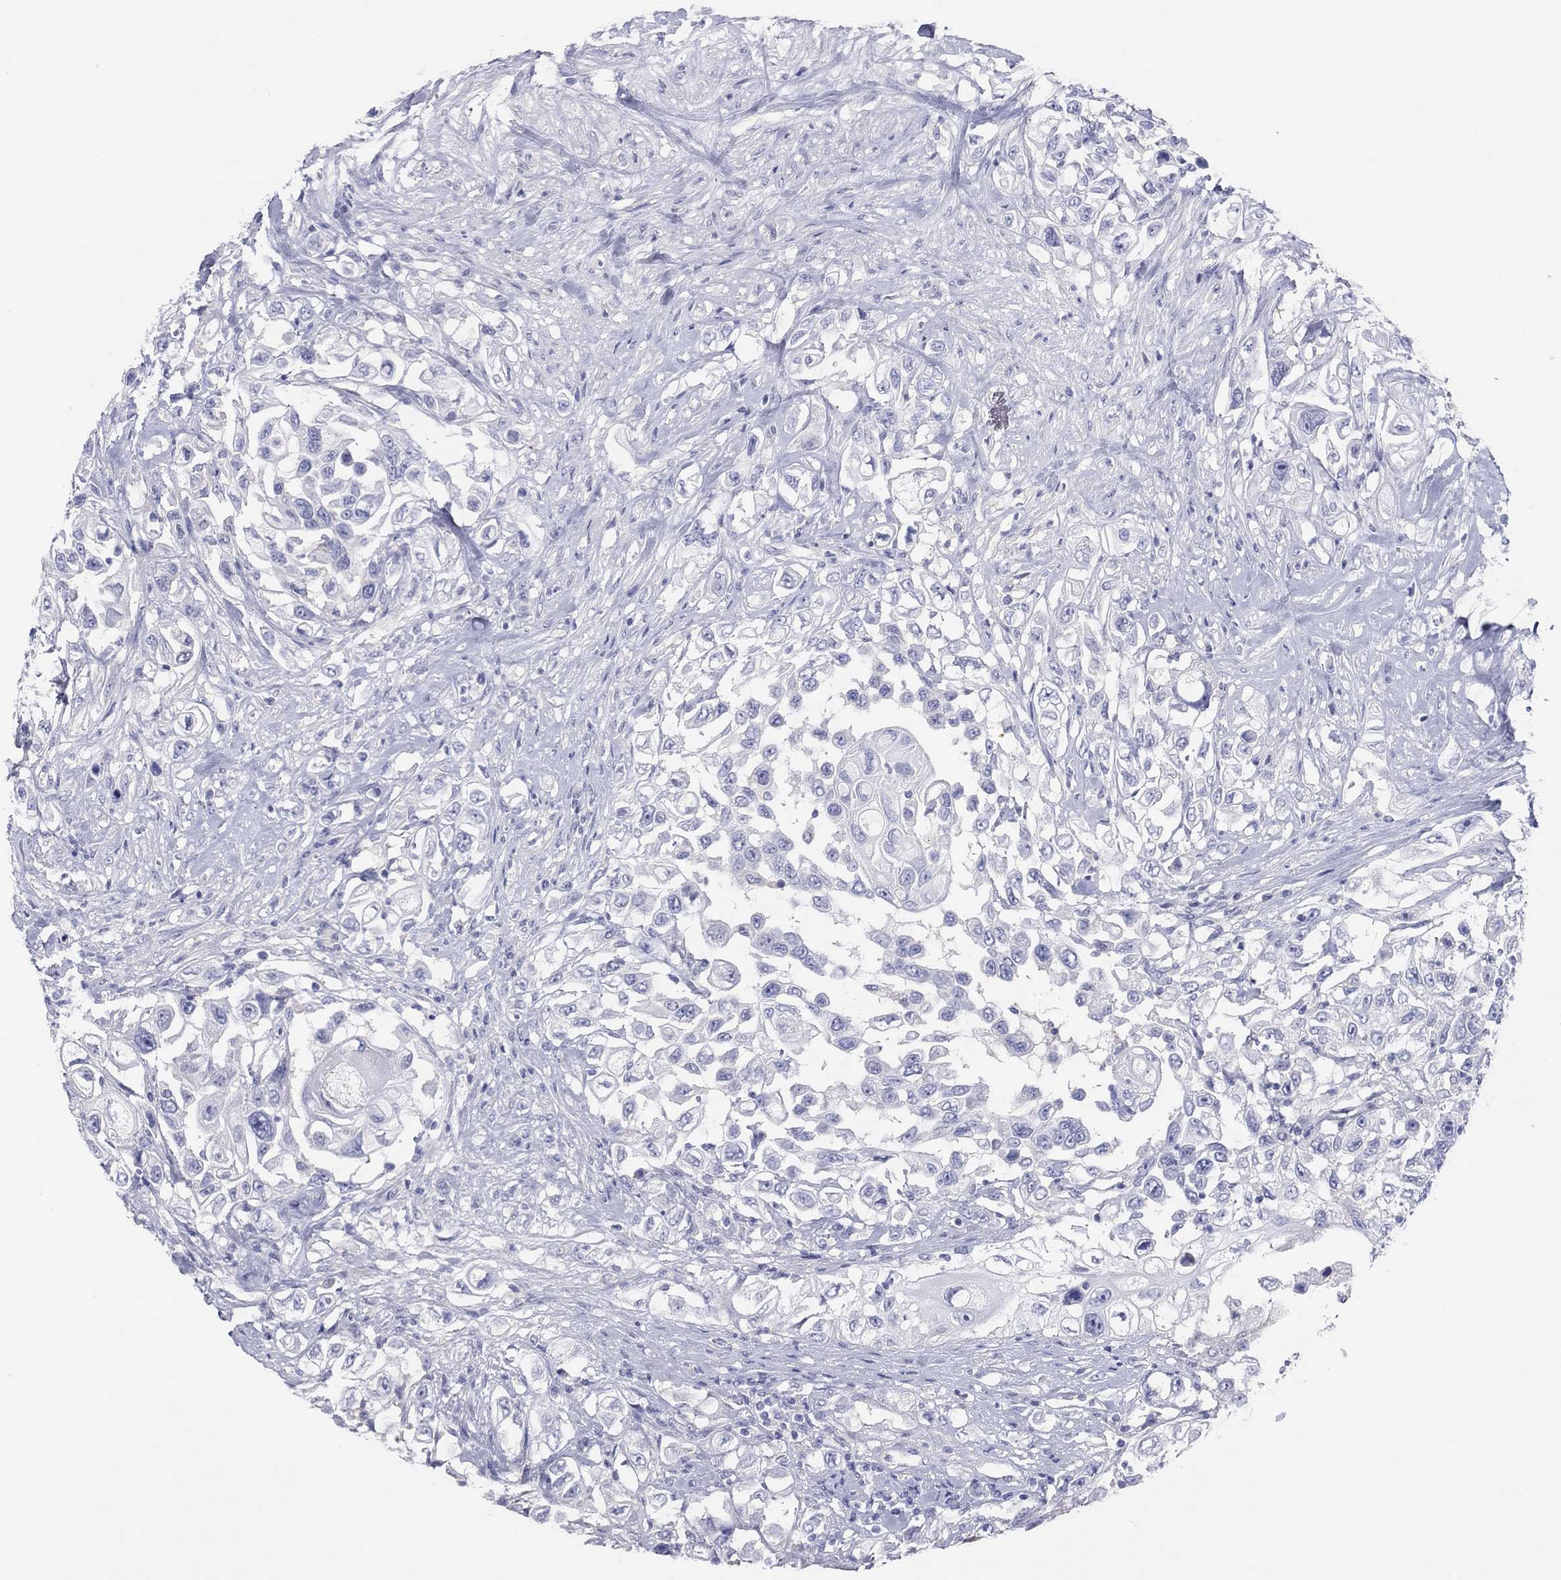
{"staining": {"intensity": "negative", "quantity": "none", "location": "none"}, "tissue": "urothelial cancer", "cell_type": "Tumor cells", "image_type": "cancer", "snomed": [{"axis": "morphology", "description": "Urothelial carcinoma, High grade"}, {"axis": "topography", "description": "Urinary bladder"}], "caption": "This is a photomicrograph of immunohistochemistry staining of urothelial carcinoma (high-grade), which shows no expression in tumor cells.", "gene": "CPNE6", "patient": {"sex": "female", "age": 56}}